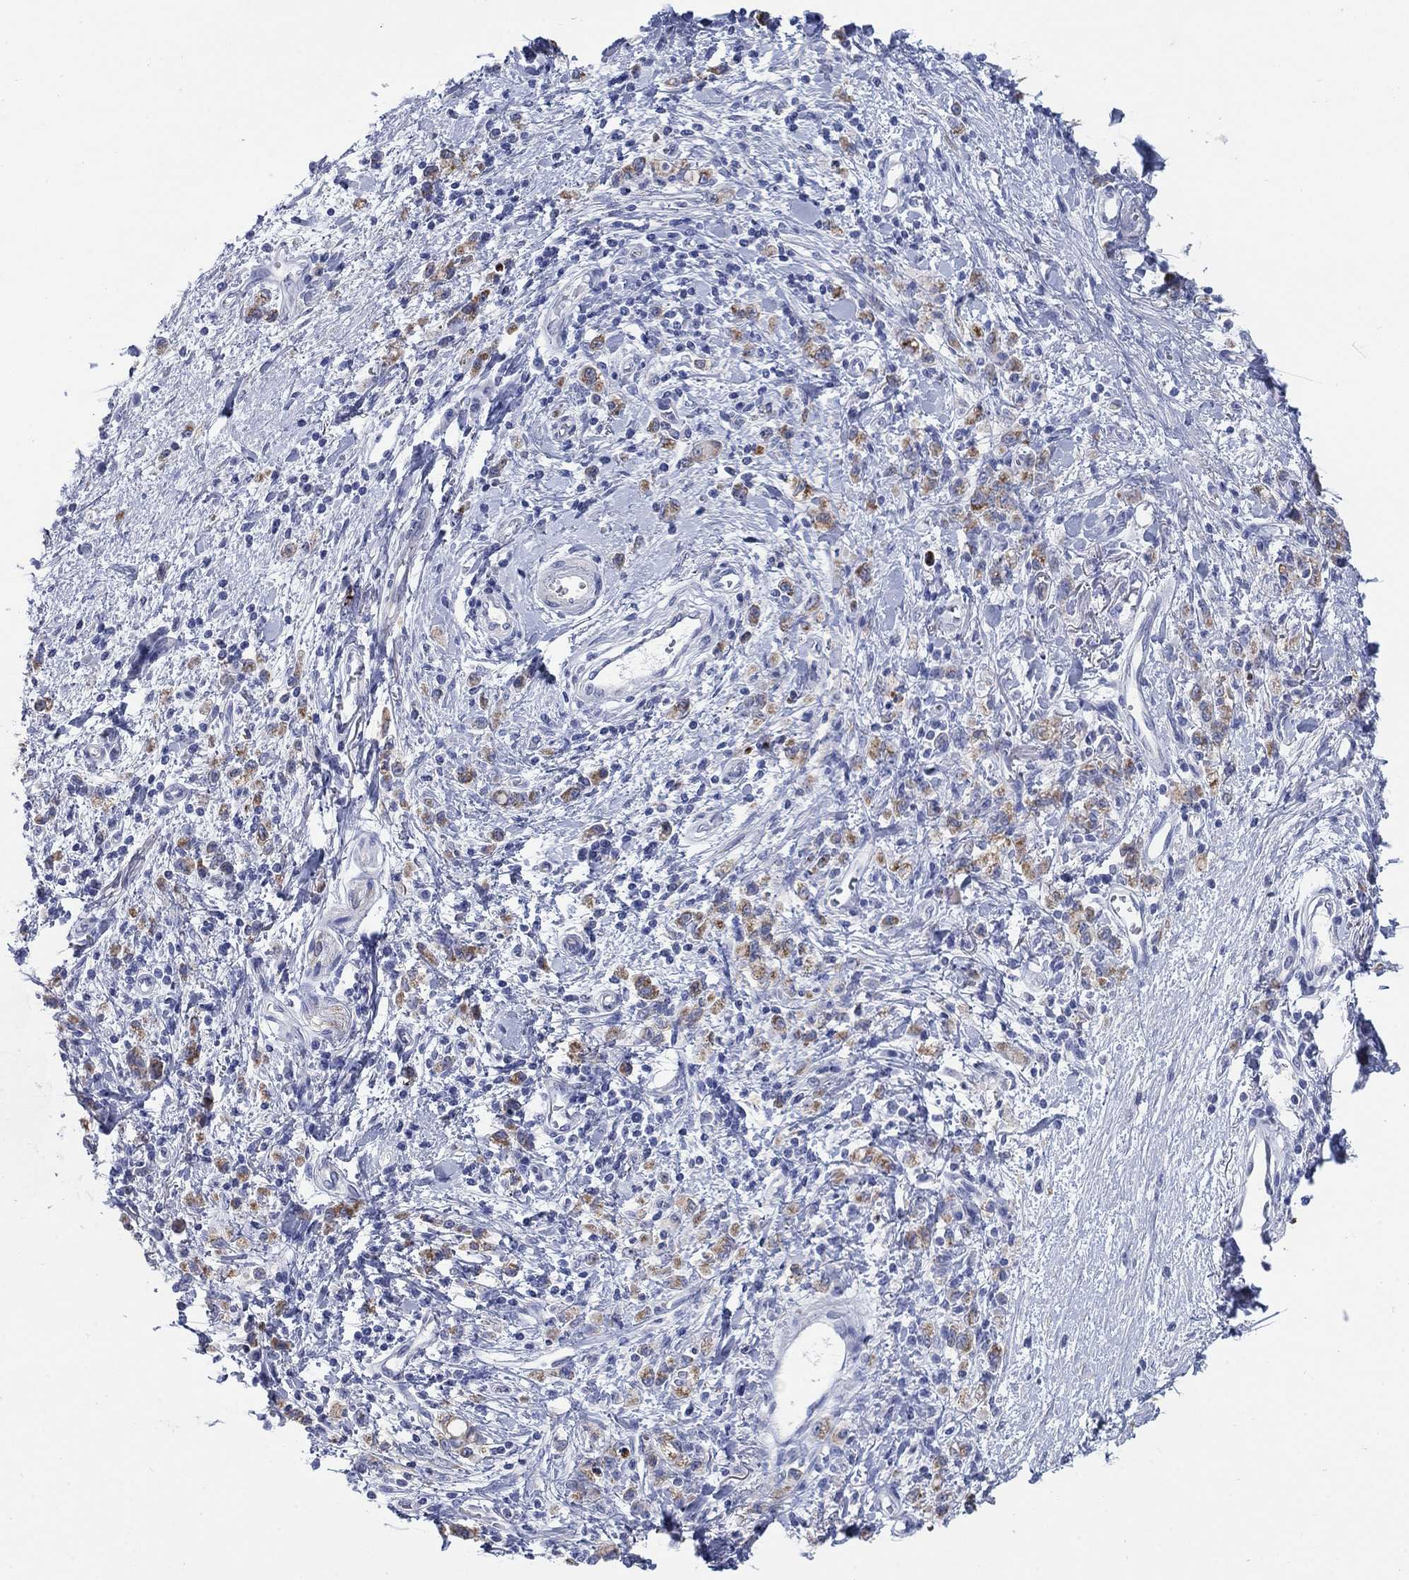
{"staining": {"intensity": "moderate", "quantity": "25%-75%", "location": "cytoplasmic/membranous"}, "tissue": "stomach cancer", "cell_type": "Tumor cells", "image_type": "cancer", "snomed": [{"axis": "morphology", "description": "Adenocarcinoma, NOS"}, {"axis": "topography", "description": "Stomach"}], "caption": "Stomach adenocarcinoma tissue reveals moderate cytoplasmic/membranous positivity in approximately 25%-75% of tumor cells", "gene": "SCCPDH", "patient": {"sex": "male", "age": 77}}